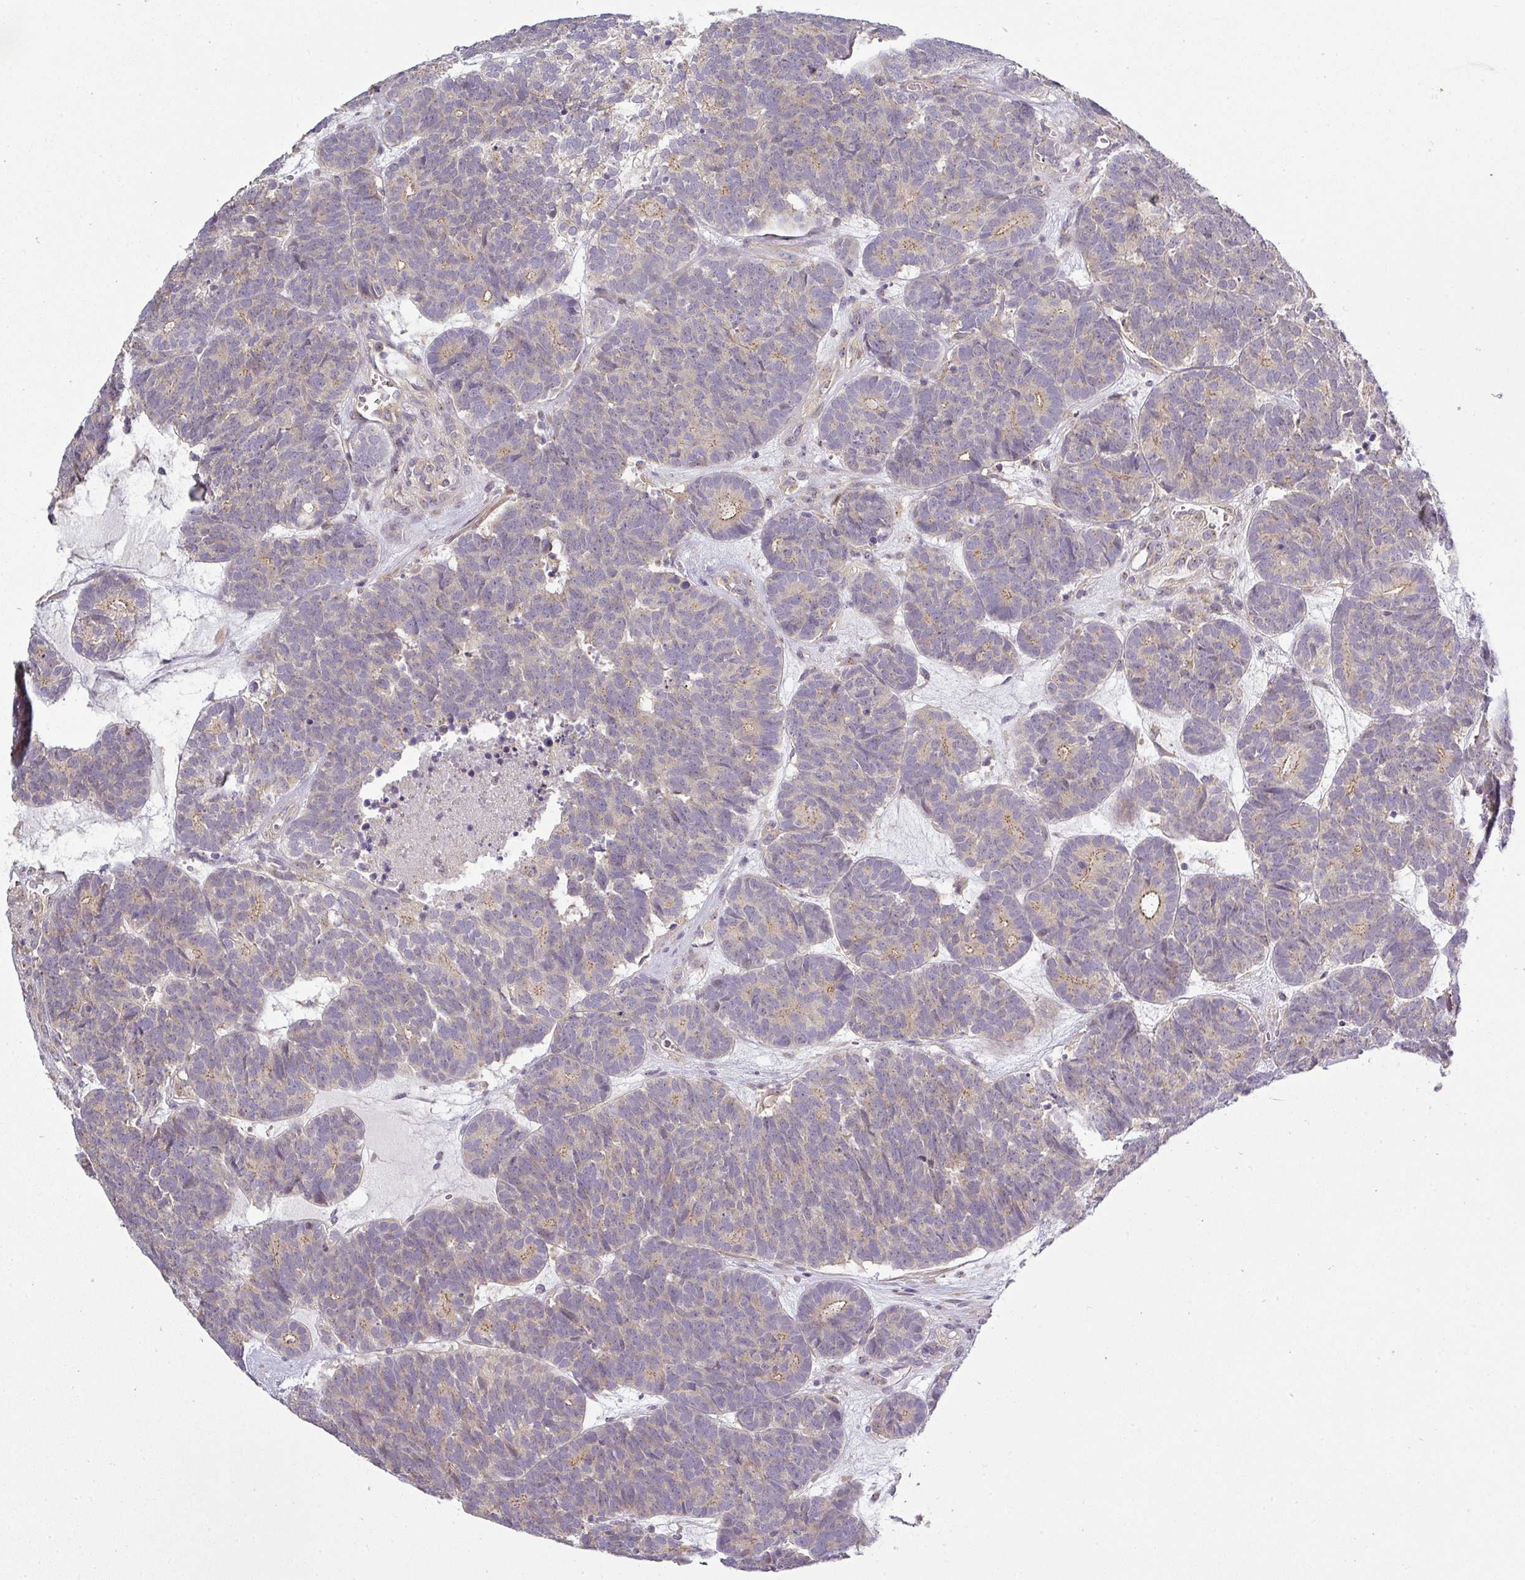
{"staining": {"intensity": "weak", "quantity": "<25%", "location": "cytoplasmic/membranous"}, "tissue": "head and neck cancer", "cell_type": "Tumor cells", "image_type": "cancer", "snomed": [{"axis": "morphology", "description": "Adenocarcinoma, NOS"}, {"axis": "topography", "description": "Head-Neck"}], "caption": "An immunohistochemistry (IHC) micrograph of head and neck cancer is shown. There is no staining in tumor cells of head and neck cancer. The staining was performed using DAB (3,3'-diaminobenzidine) to visualize the protein expression in brown, while the nuclei were stained in blue with hematoxylin (Magnification: 20x).", "gene": "NIN", "patient": {"sex": "female", "age": 81}}